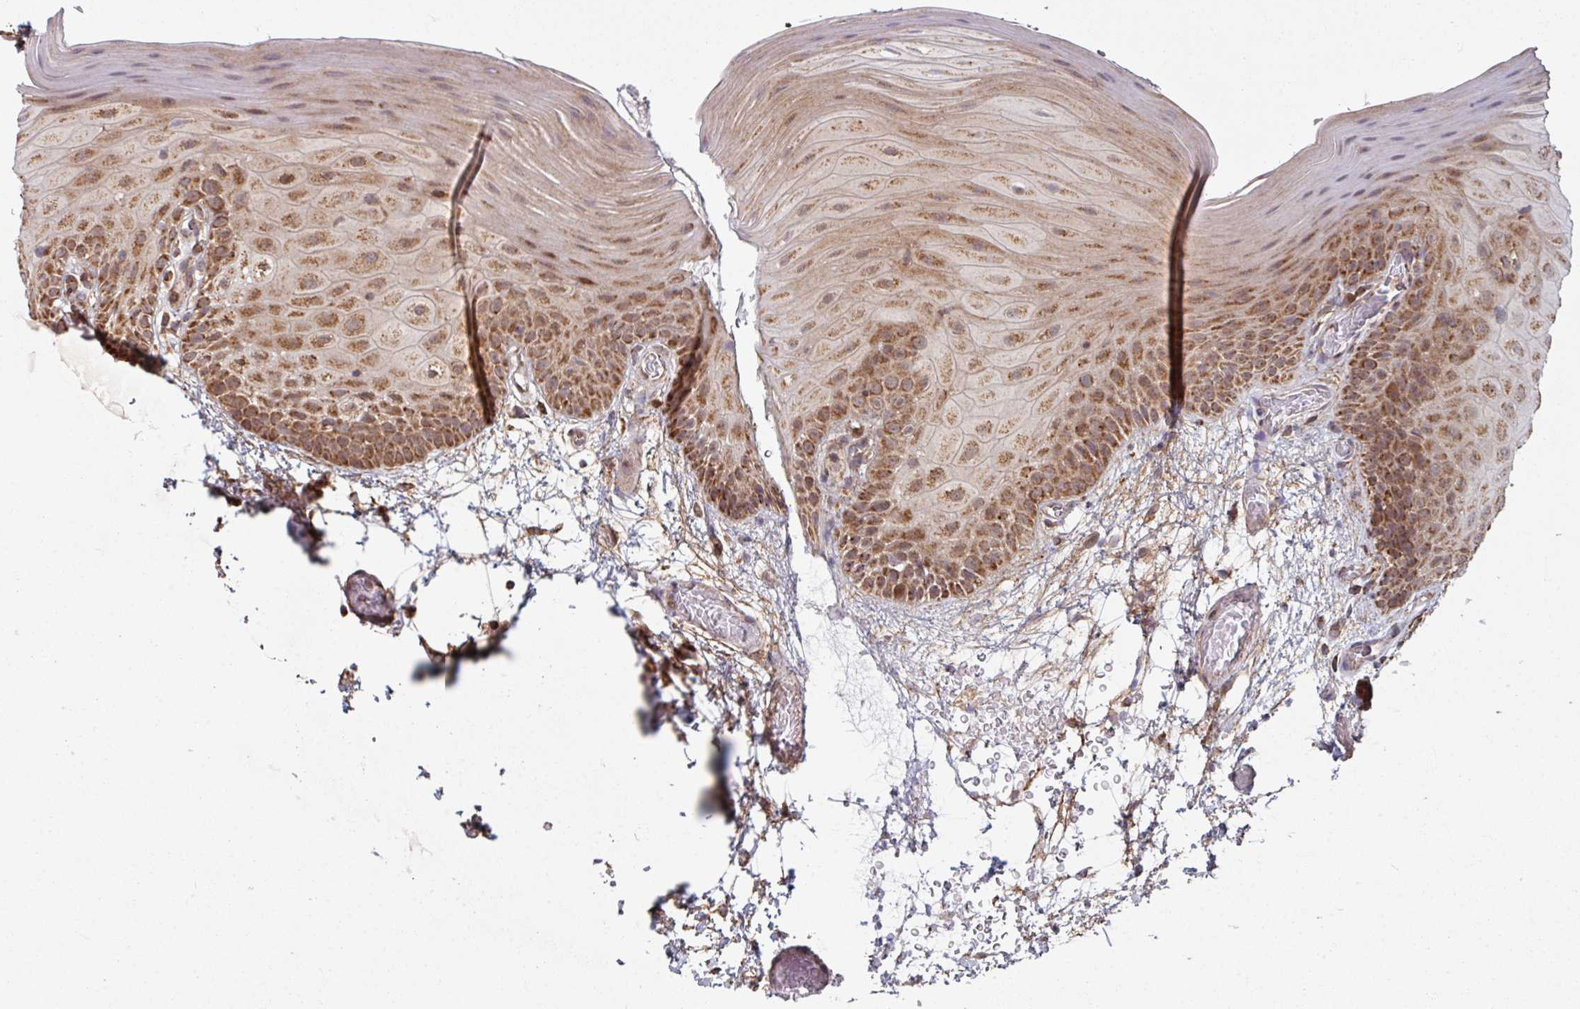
{"staining": {"intensity": "strong", "quantity": ">75%", "location": "cytoplasmic/membranous"}, "tissue": "oral mucosa", "cell_type": "Squamous epithelial cells", "image_type": "normal", "snomed": [{"axis": "morphology", "description": "Normal tissue, NOS"}, {"axis": "morphology", "description": "Squamous cell carcinoma, NOS"}, {"axis": "topography", "description": "Oral tissue"}, {"axis": "topography", "description": "Tounge, NOS"}, {"axis": "topography", "description": "Head-Neck"}], "caption": "High-magnification brightfield microscopy of unremarkable oral mucosa stained with DAB (3,3'-diaminobenzidine) (brown) and counterstained with hematoxylin (blue). squamous epithelial cells exhibit strong cytoplasmic/membranous positivity is seen in about>75% of cells. The staining was performed using DAB, with brown indicating positive protein expression. Nuclei are stained blue with hematoxylin.", "gene": "COX7C", "patient": {"sex": "male", "age": 76}}